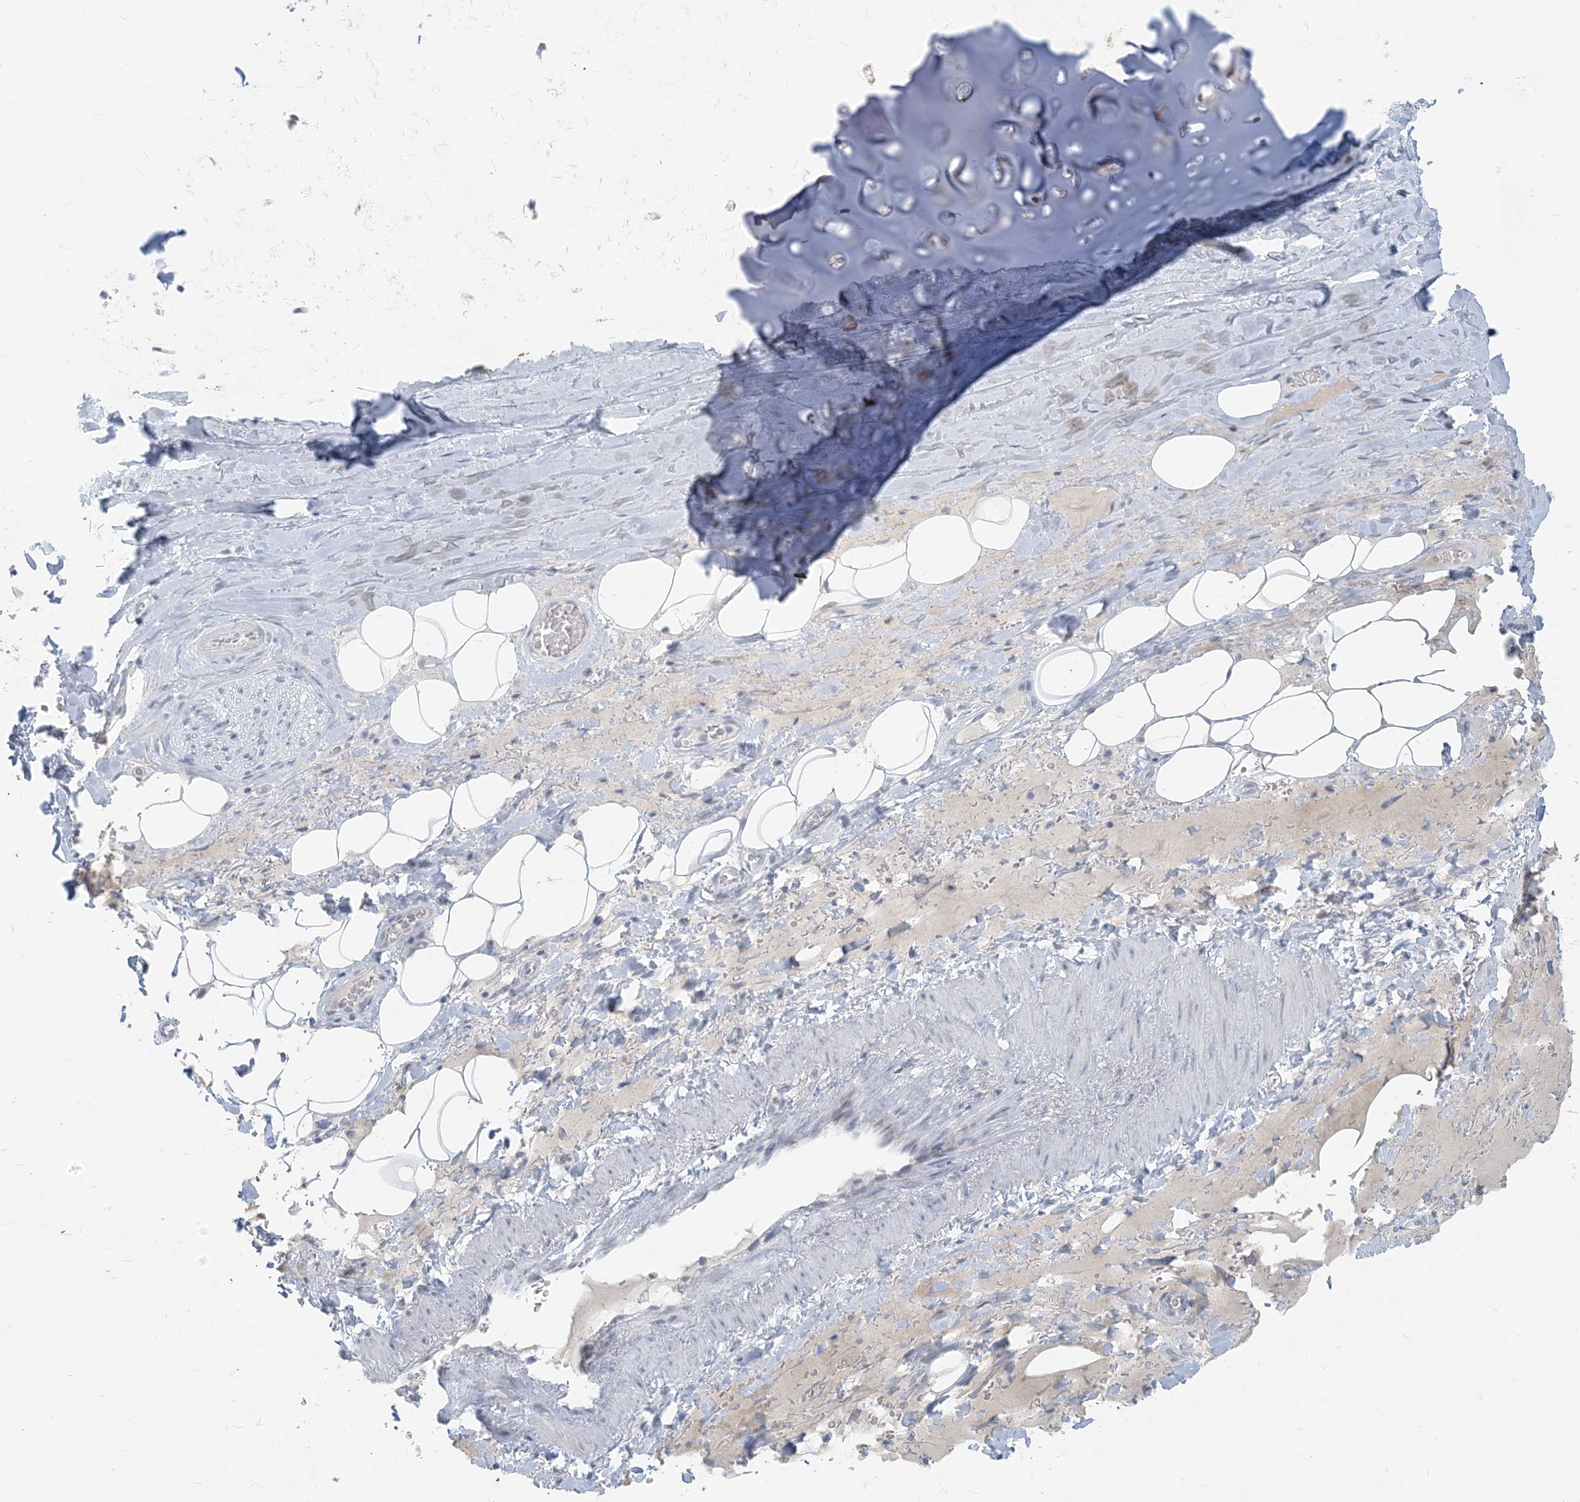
{"staining": {"intensity": "negative", "quantity": "none", "location": "none"}, "tissue": "adipose tissue", "cell_type": "Adipocytes", "image_type": "normal", "snomed": [{"axis": "morphology", "description": "Normal tissue, NOS"}, {"axis": "topography", "description": "Cartilage tissue"}], "caption": "DAB (3,3'-diaminobenzidine) immunohistochemical staining of normal human adipose tissue exhibits no significant positivity in adipocytes. (Brightfield microscopy of DAB (3,3'-diaminobenzidine) immunohistochemistry (IHC) at high magnification).", "gene": "SCML1", "patient": {"sex": "female", "age": 63}}